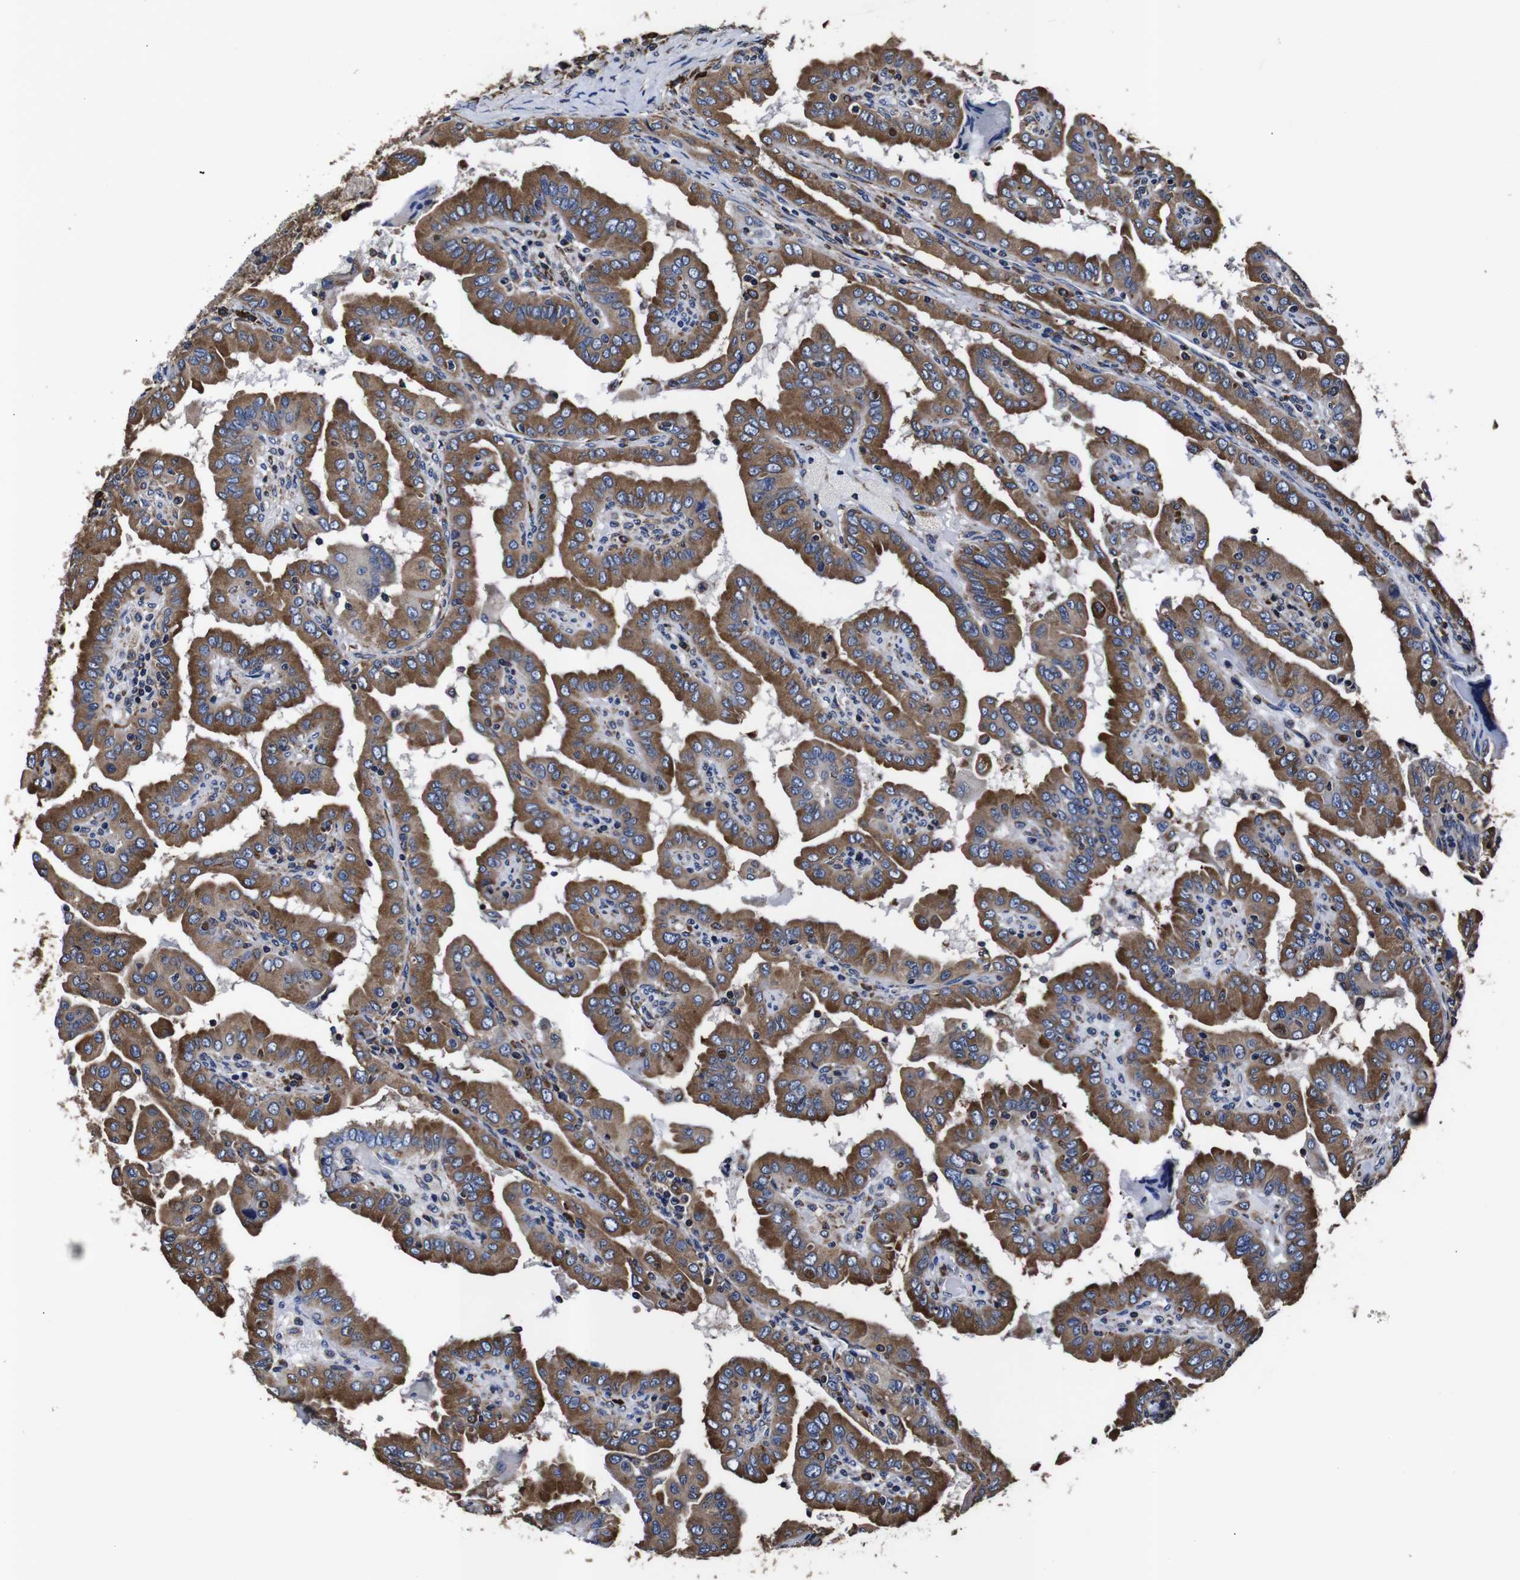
{"staining": {"intensity": "moderate", "quantity": ">75%", "location": "cytoplasmic/membranous"}, "tissue": "thyroid cancer", "cell_type": "Tumor cells", "image_type": "cancer", "snomed": [{"axis": "morphology", "description": "Papillary adenocarcinoma, NOS"}, {"axis": "topography", "description": "Thyroid gland"}], "caption": "The image reveals immunohistochemical staining of papillary adenocarcinoma (thyroid). There is moderate cytoplasmic/membranous staining is identified in about >75% of tumor cells.", "gene": "PPIB", "patient": {"sex": "male", "age": 33}}